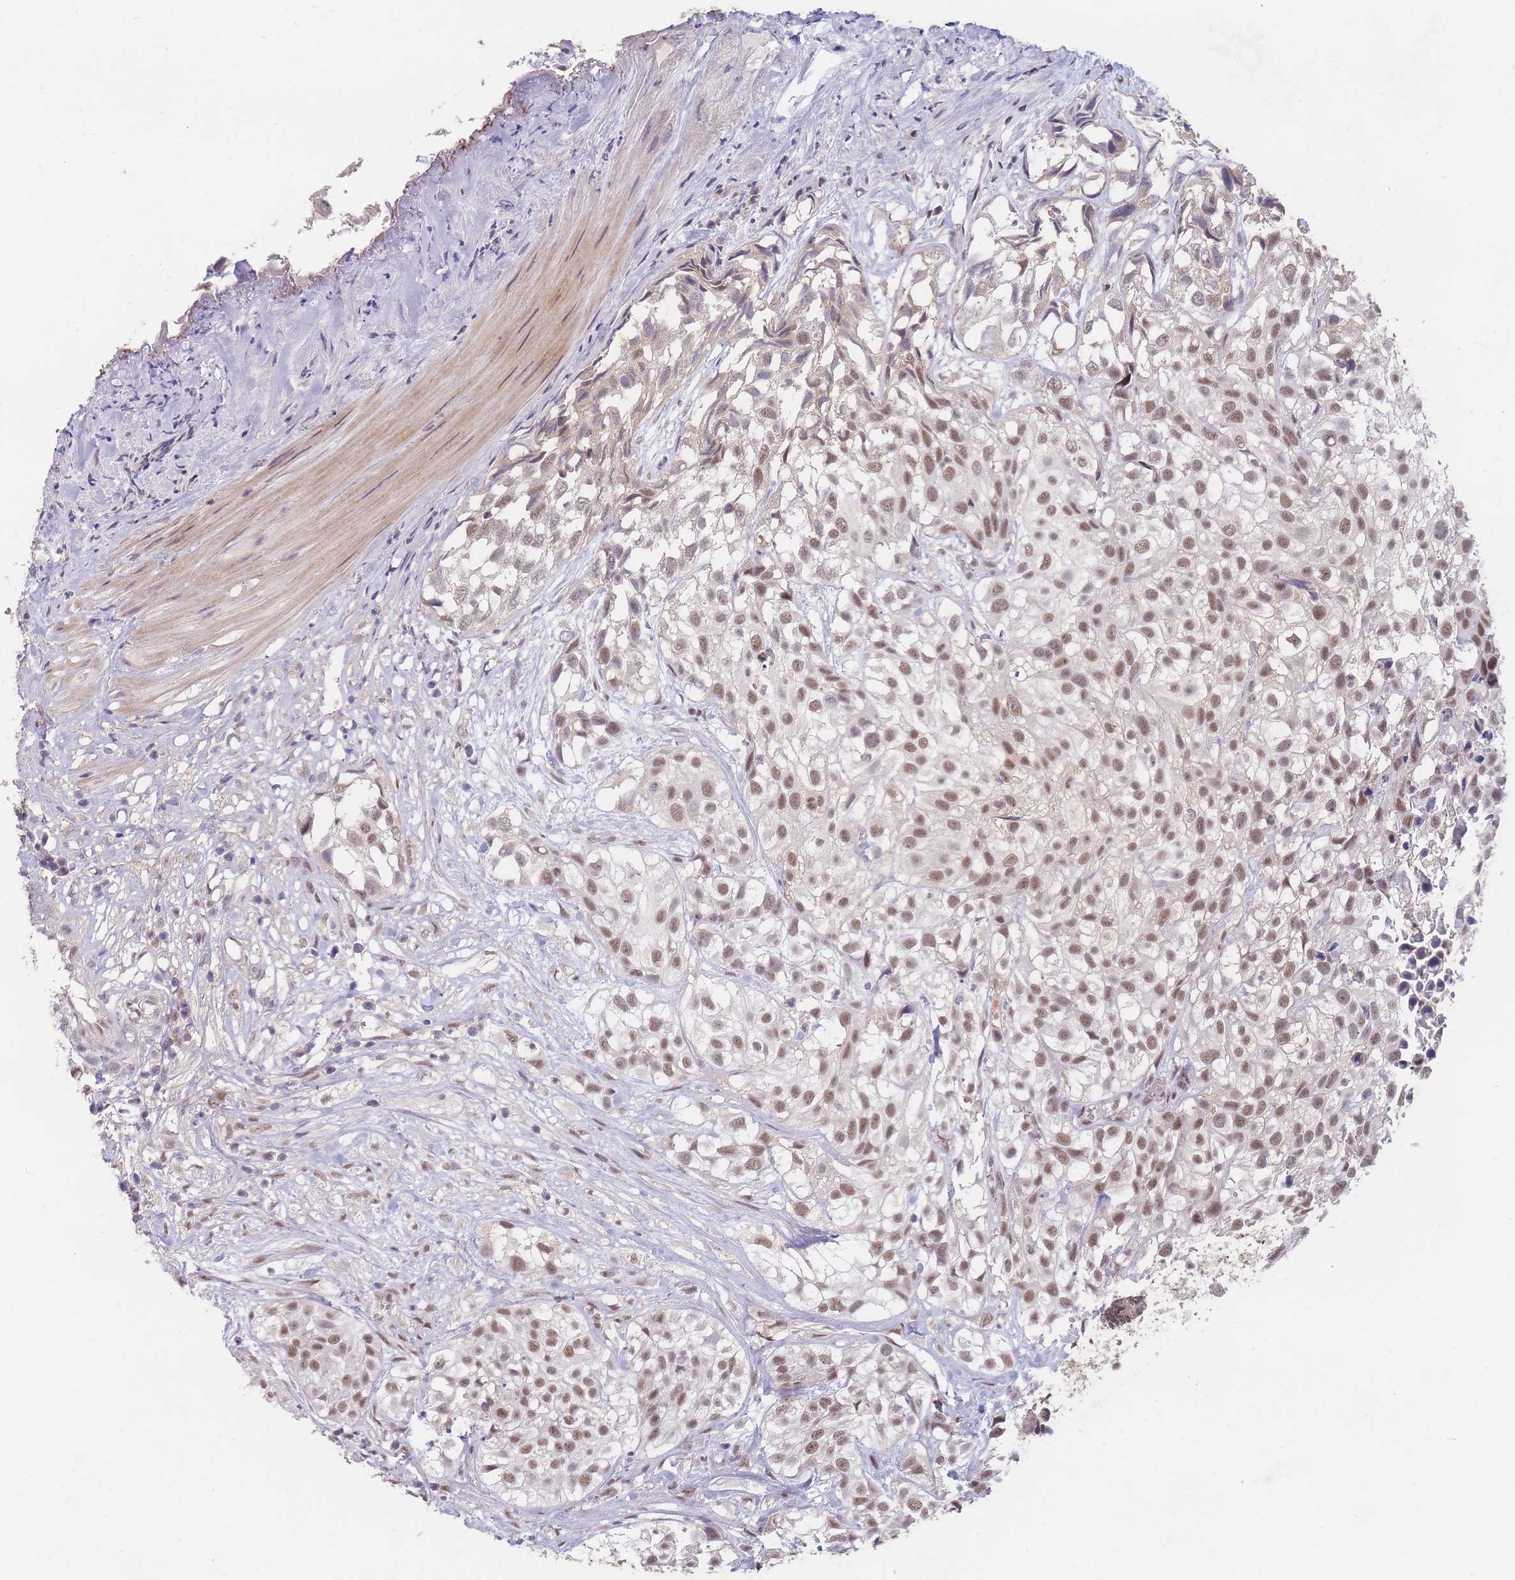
{"staining": {"intensity": "moderate", "quantity": ">75%", "location": "nuclear"}, "tissue": "urothelial cancer", "cell_type": "Tumor cells", "image_type": "cancer", "snomed": [{"axis": "morphology", "description": "Urothelial carcinoma, High grade"}, {"axis": "topography", "description": "Urinary bladder"}], "caption": "Protein expression analysis of high-grade urothelial carcinoma demonstrates moderate nuclear positivity in about >75% of tumor cells.", "gene": "SNRPA1", "patient": {"sex": "male", "age": 56}}